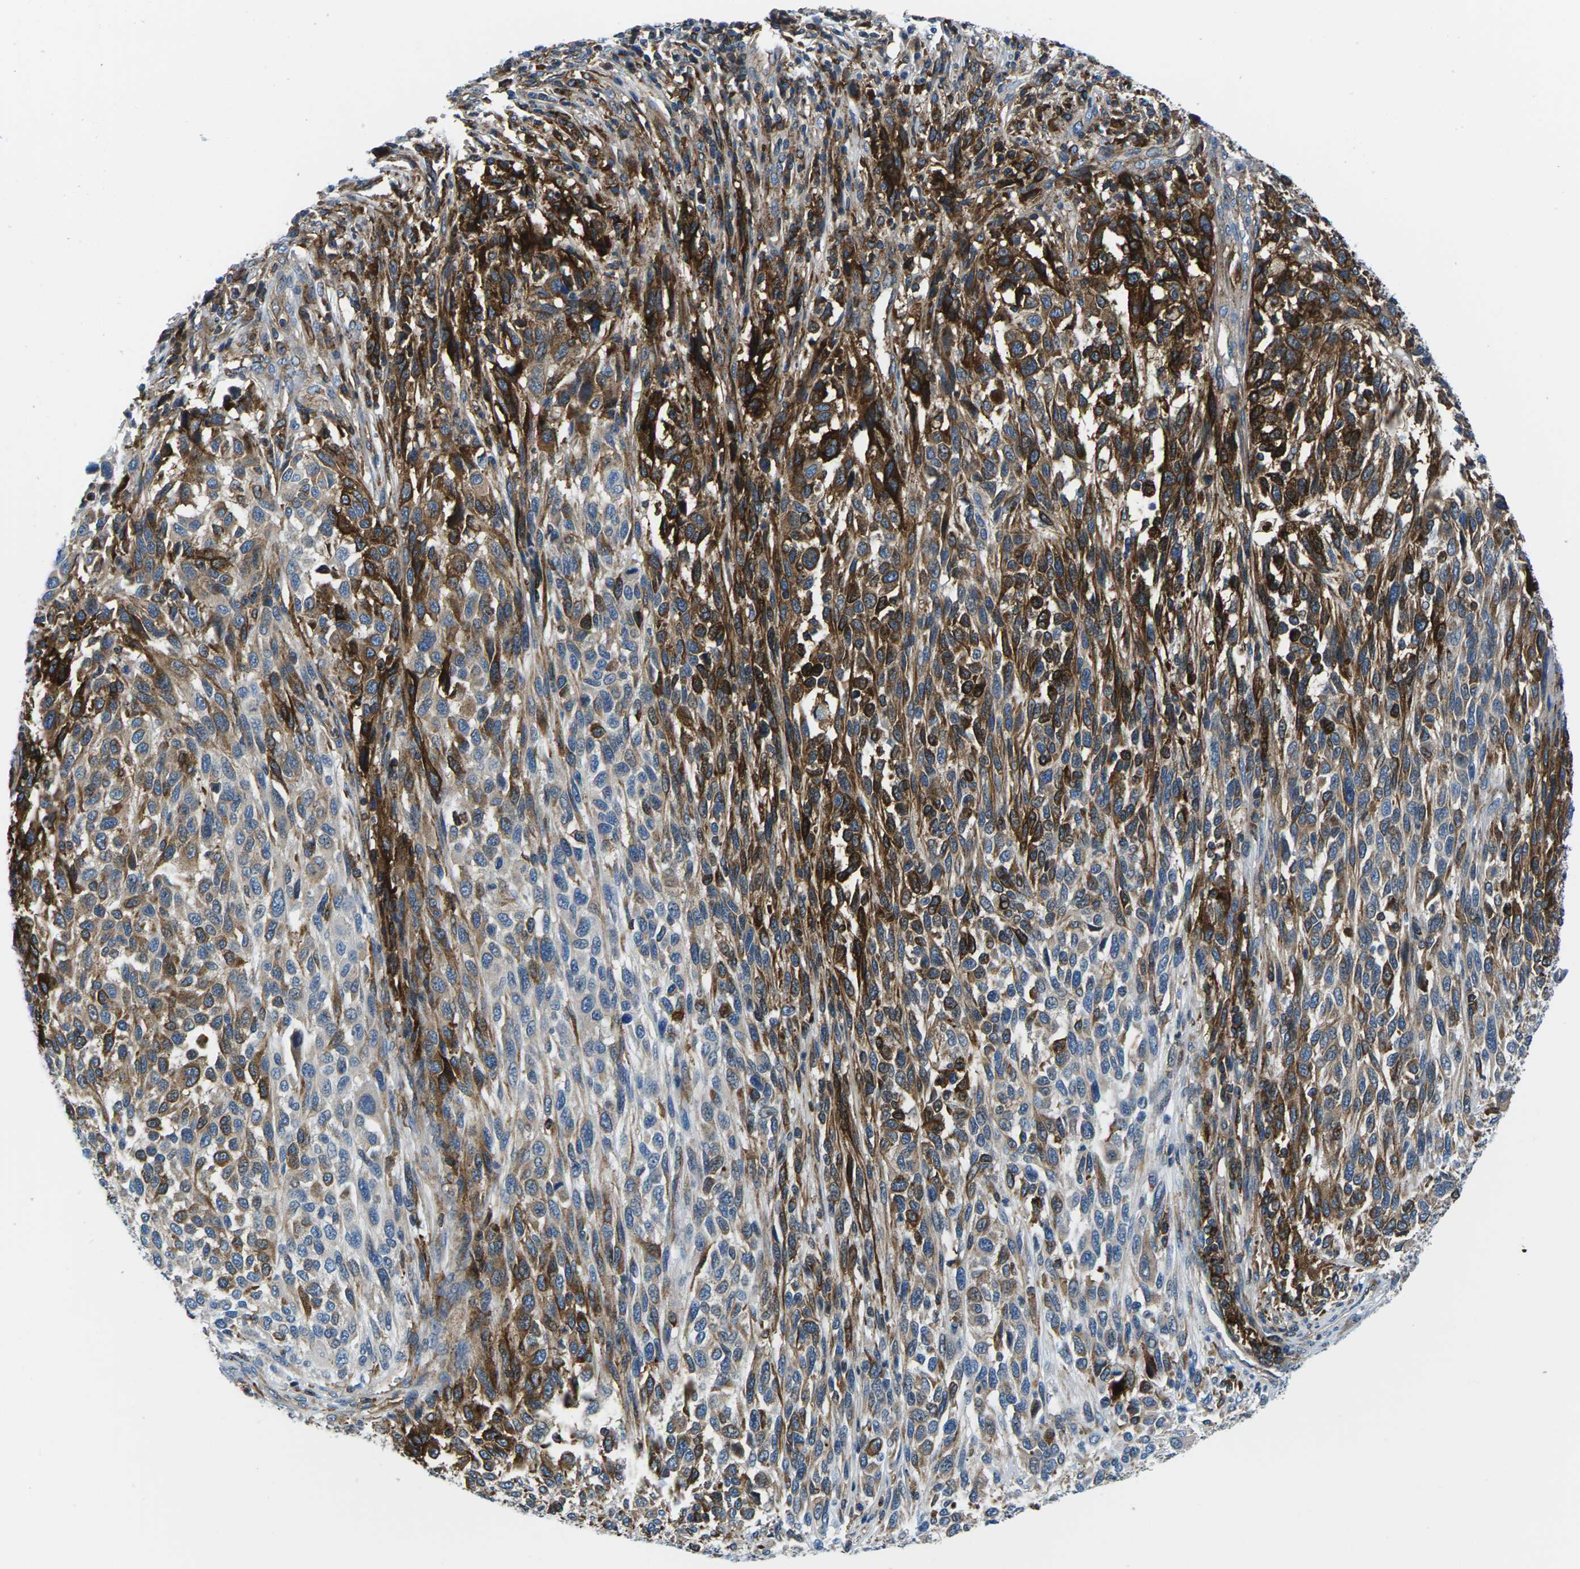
{"staining": {"intensity": "strong", "quantity": "25%-75%", "location": "cytoplasmic/membranous"}, "tissue": "melanoma", "cell_type": "Tumor cells", "image_type": "cancer", "snomed": [{"axis": "morphology", "description": "Malignant melanoma, Metastatic site"}, {"axis": "topography", "description": "Lymph node"}], "caption": "Protein staining of melanoma tissue displays strong cytoplasmic/membranous staining in approximately 25%-75% of tumor cells.", "gene": "SOCS4", "patient": {"sex": "male", "age": 61}}